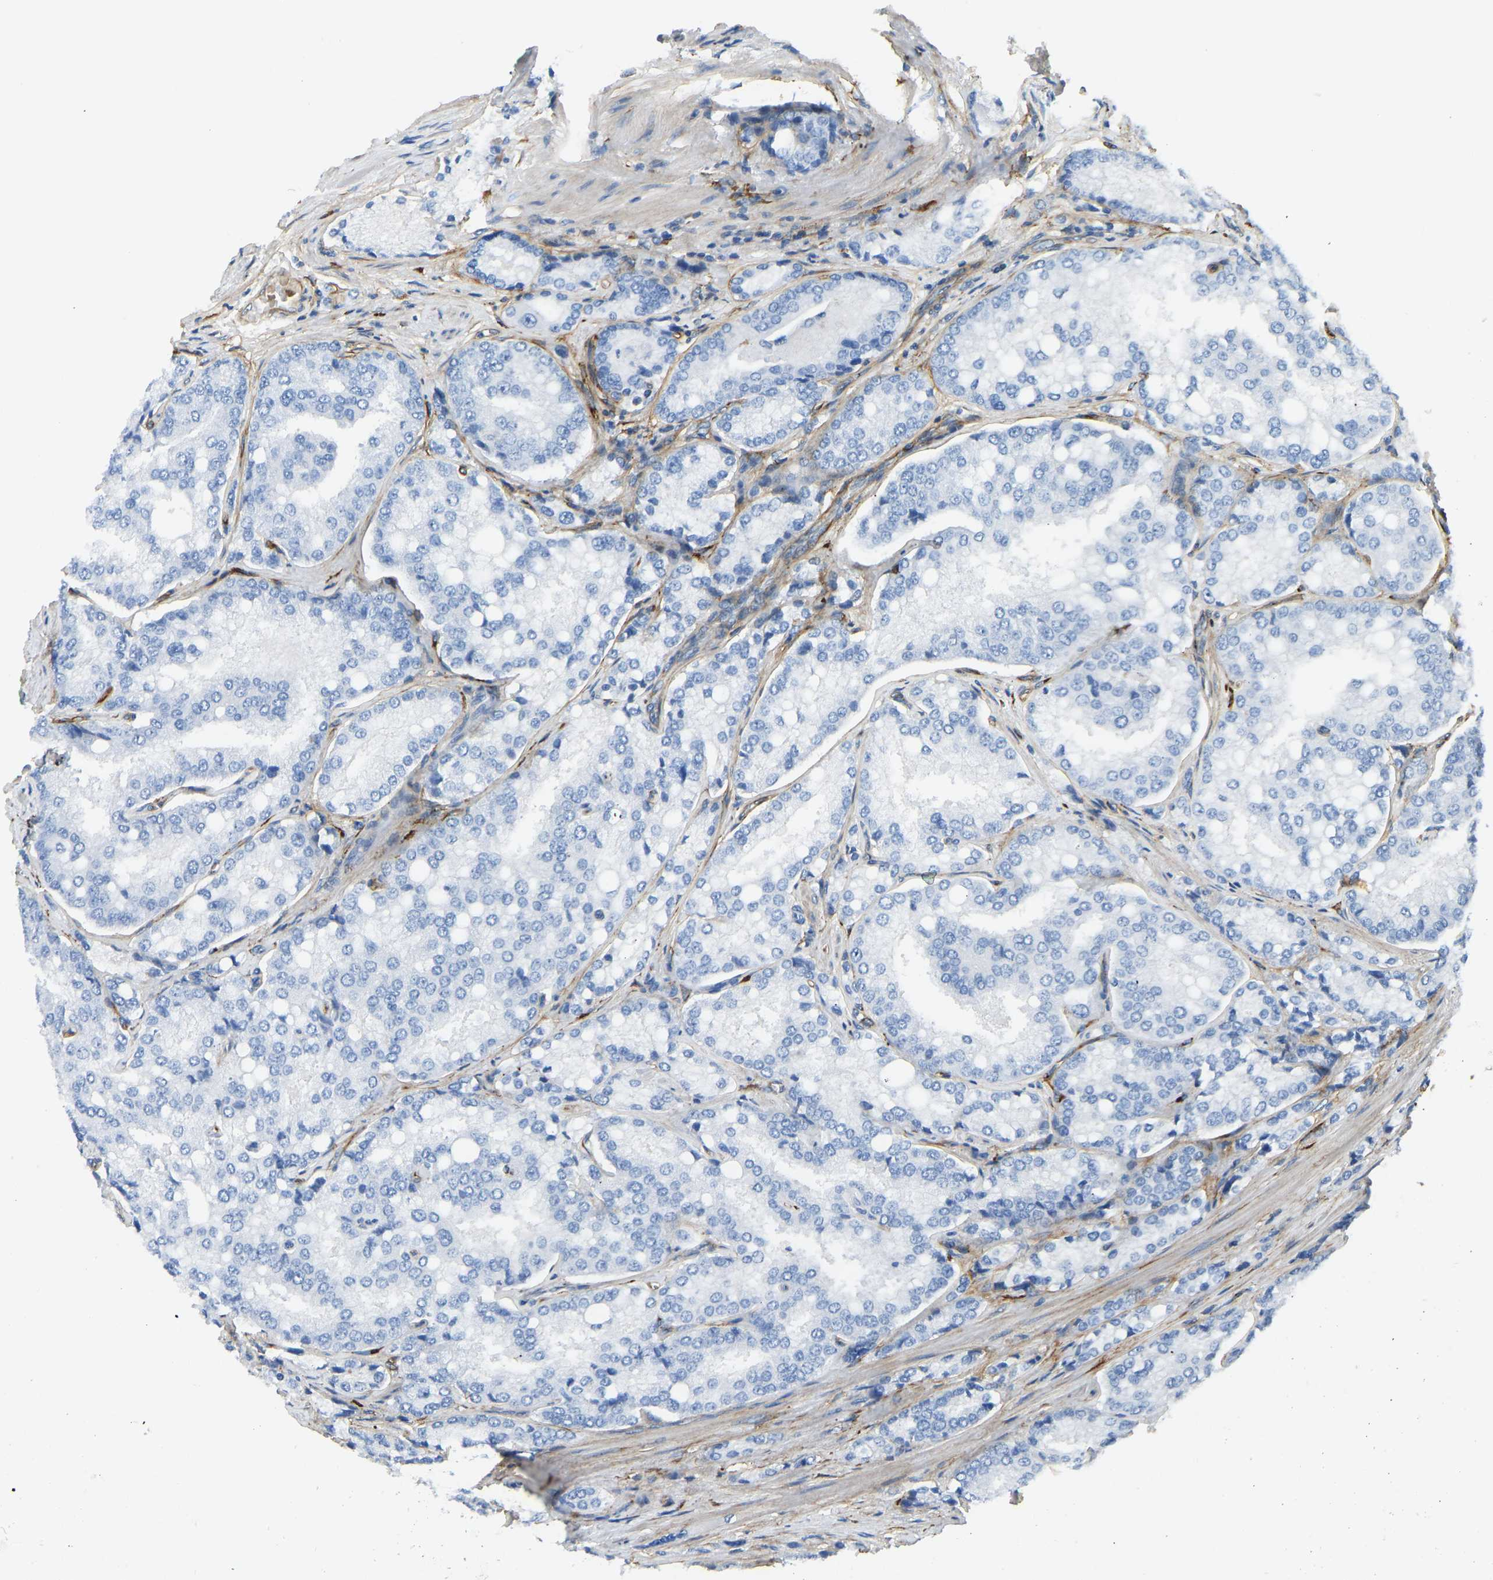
{"staining": {"intensity": "negative", "quantity": "none", "location": "none"}, "tissue": "prostate cancer", "cell_type": "Tumor cells", "image_type": "cancer", "snomed": [{"axis": "morphology", "description": "Adenocarcinoma, High grade"}, {"axis": "topography", "description": "Prostate"}], "caption": "Tumor cells are negative for protein expression in human adenocarcinoma (high-grade) (prostate). Nuclei are stained in blue.", "gene": "COL15A1", "patient": {"sex": "male", "age": 50}}